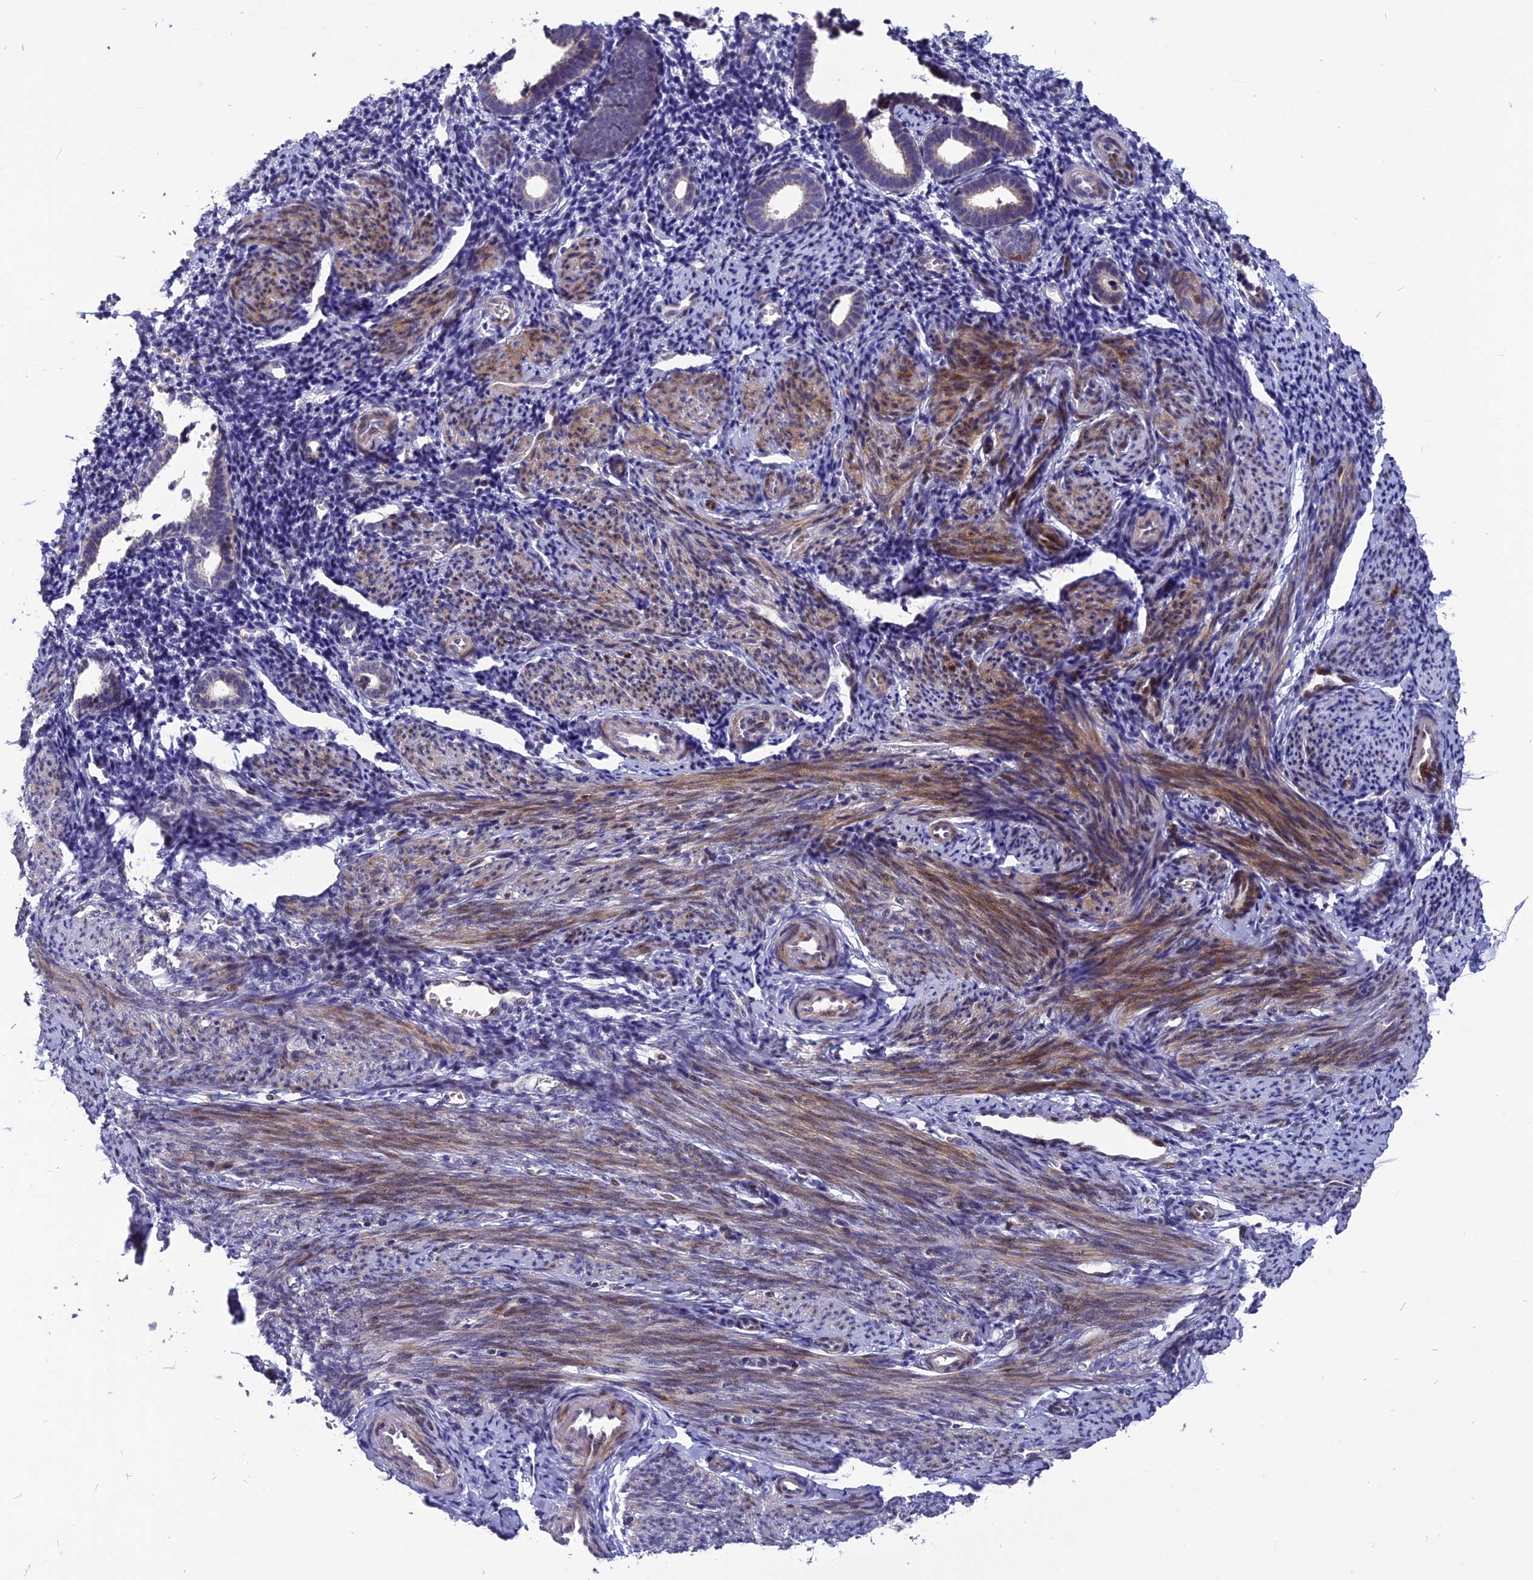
{"staining": {"intensity": "negative", "quantity": "none", "location": "none"}, "tissue": "endometrium", "cell_type": "Cells in endometrial stroma", "image_type": "normal", "snomed": [{"axis": "morphology", "description": "Normal tissue, NOS"}, {"axis": "topography", "description": "Endometrium"}], "caption": "Immunohistochemistry image of unremarkable human endometrium stained for a protein (brown), which exhibits no positivity in cells in endometrial stroma.", "gene": "TMEM263", "patient": {"sex": "female", "age": 56}}